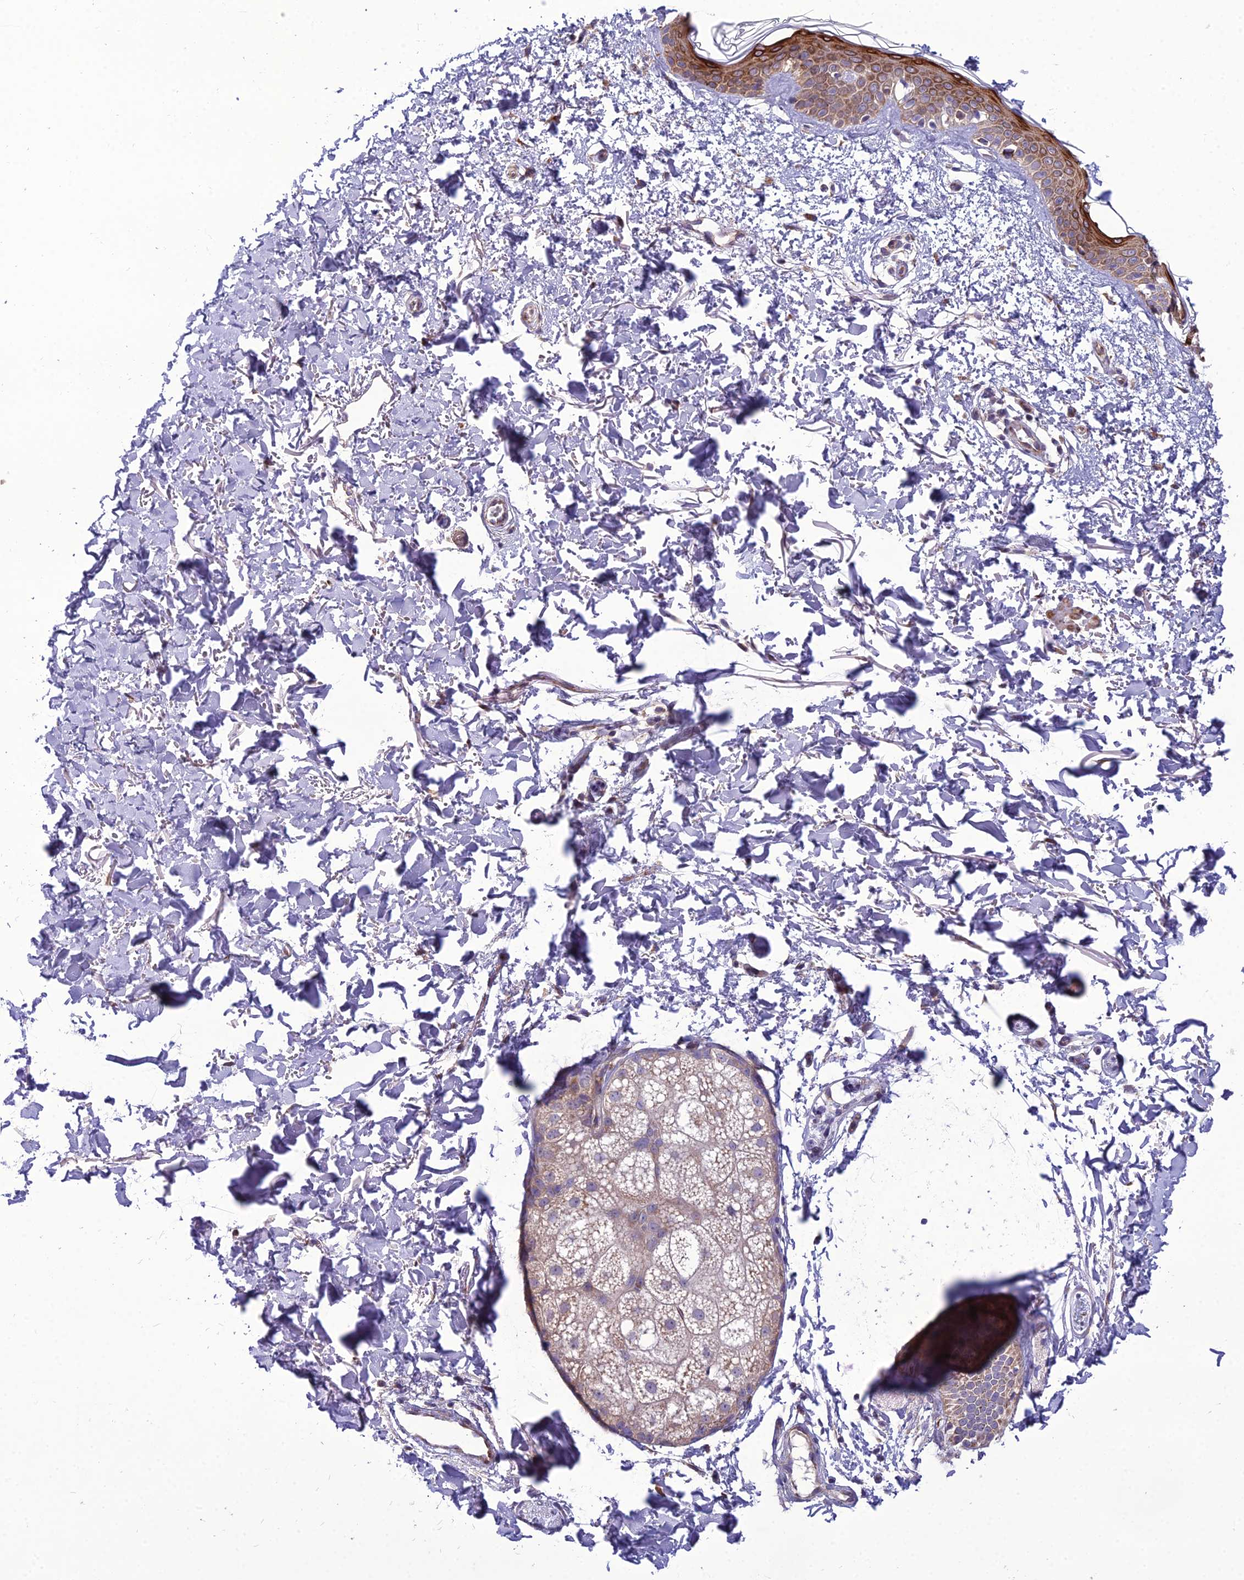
{"staining": {"intensity": "negative", "quantity": "none", "location": "none"}, "tissue": "skin", "cell_type": "Fibroblasts", "image_type": "normal", "snomed": [{"axis": "morphology", "description": "Normal tissue, NOS"}, {"axis": "topography", "description": "Skin"}], "caption": "IHC micrograph of normal skin: human skin stained with DAB exhibits no significant protein positivity in fibroblasts. The staining is performed using DAB (3,3'-diaminobenzidine) brown chromogen with nuclei counter-stained in using hematoxylin.", "gene": "NODAL", "patient": {"sex": "male", "age": 66}}